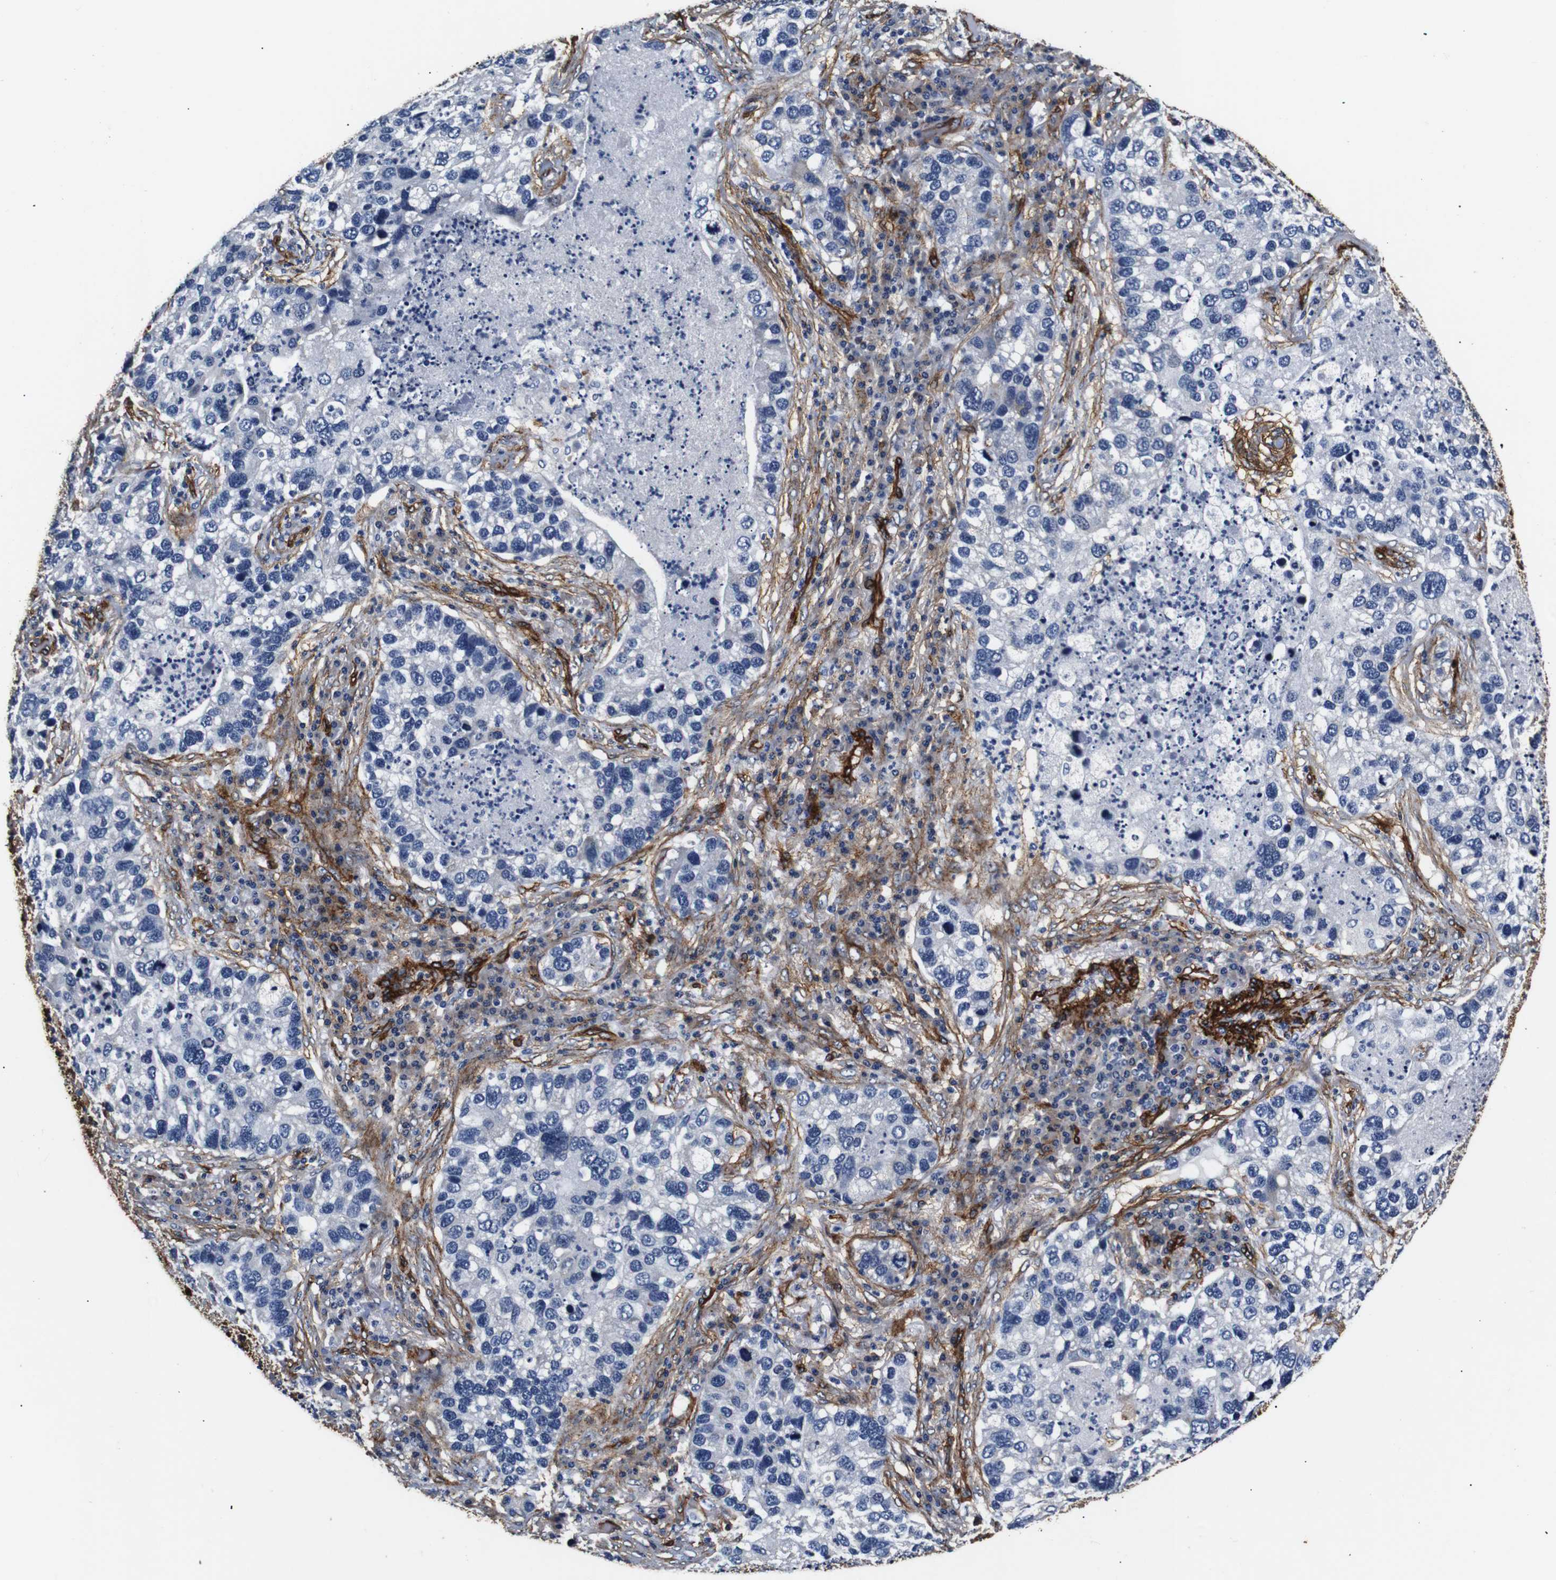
{"staining": {"intensity": "negative", "quantity": "none", "location": "none"}, "tissue": "lung cancer", "cell_type": "Tumor cells", "image_type": "cancer", "snomed": [{"axis": "morphology", "description": "Normal tissue, NOS"}, {"axis": "morphology", "description": "Adenocarcinoma, NOS"}, {"axis": "topography", "description": "Bronchus"}, {"axis": "topography", "description": "Lung"}], "caption": "Adenocarcinoma (lung) stained for a protein using IHC reveals no expression tumor cells.", "gene": "CAV2", "patient": {"sex": "male", "age": 54}}